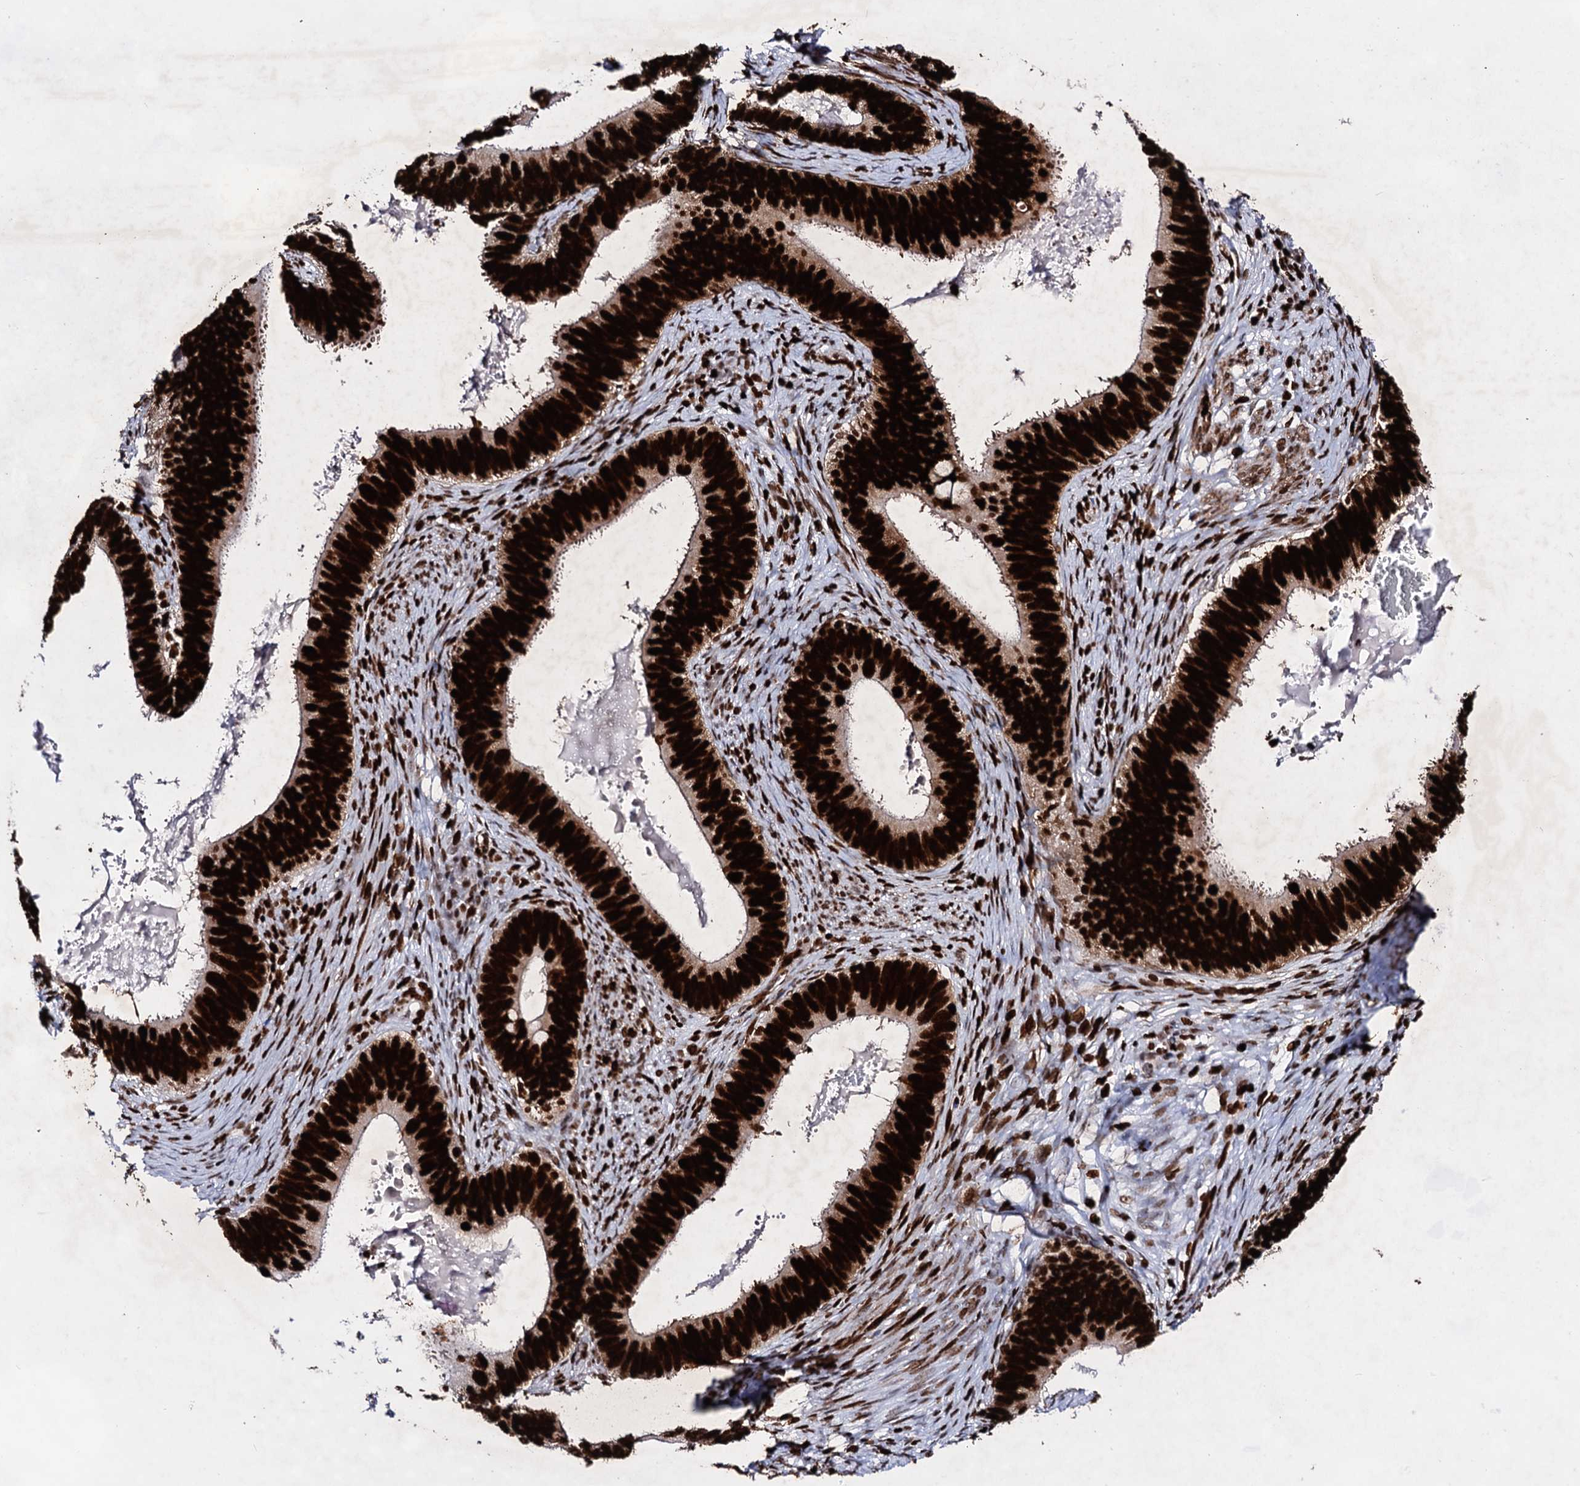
{"staining": {"intensity": "strong", "quantity": ">75%", "location": "nuclear"}, "tissue": "cervical cancer", "cell_type": "Tumor cells", "image_type": "cancer", "snomed": [{"axis": "morphology", "description": "Adenocarcinoma, NOS"}, {"axis": "topography", "description": "Cervix"}], "caption": "DAB immunohistochemical staining of cervical adenocarcinoma displays strong nuclear protein positivity in about >75% of tumor cells.", "gene": "HMGB2", "patient": {"sex": "female", "age": 42}}